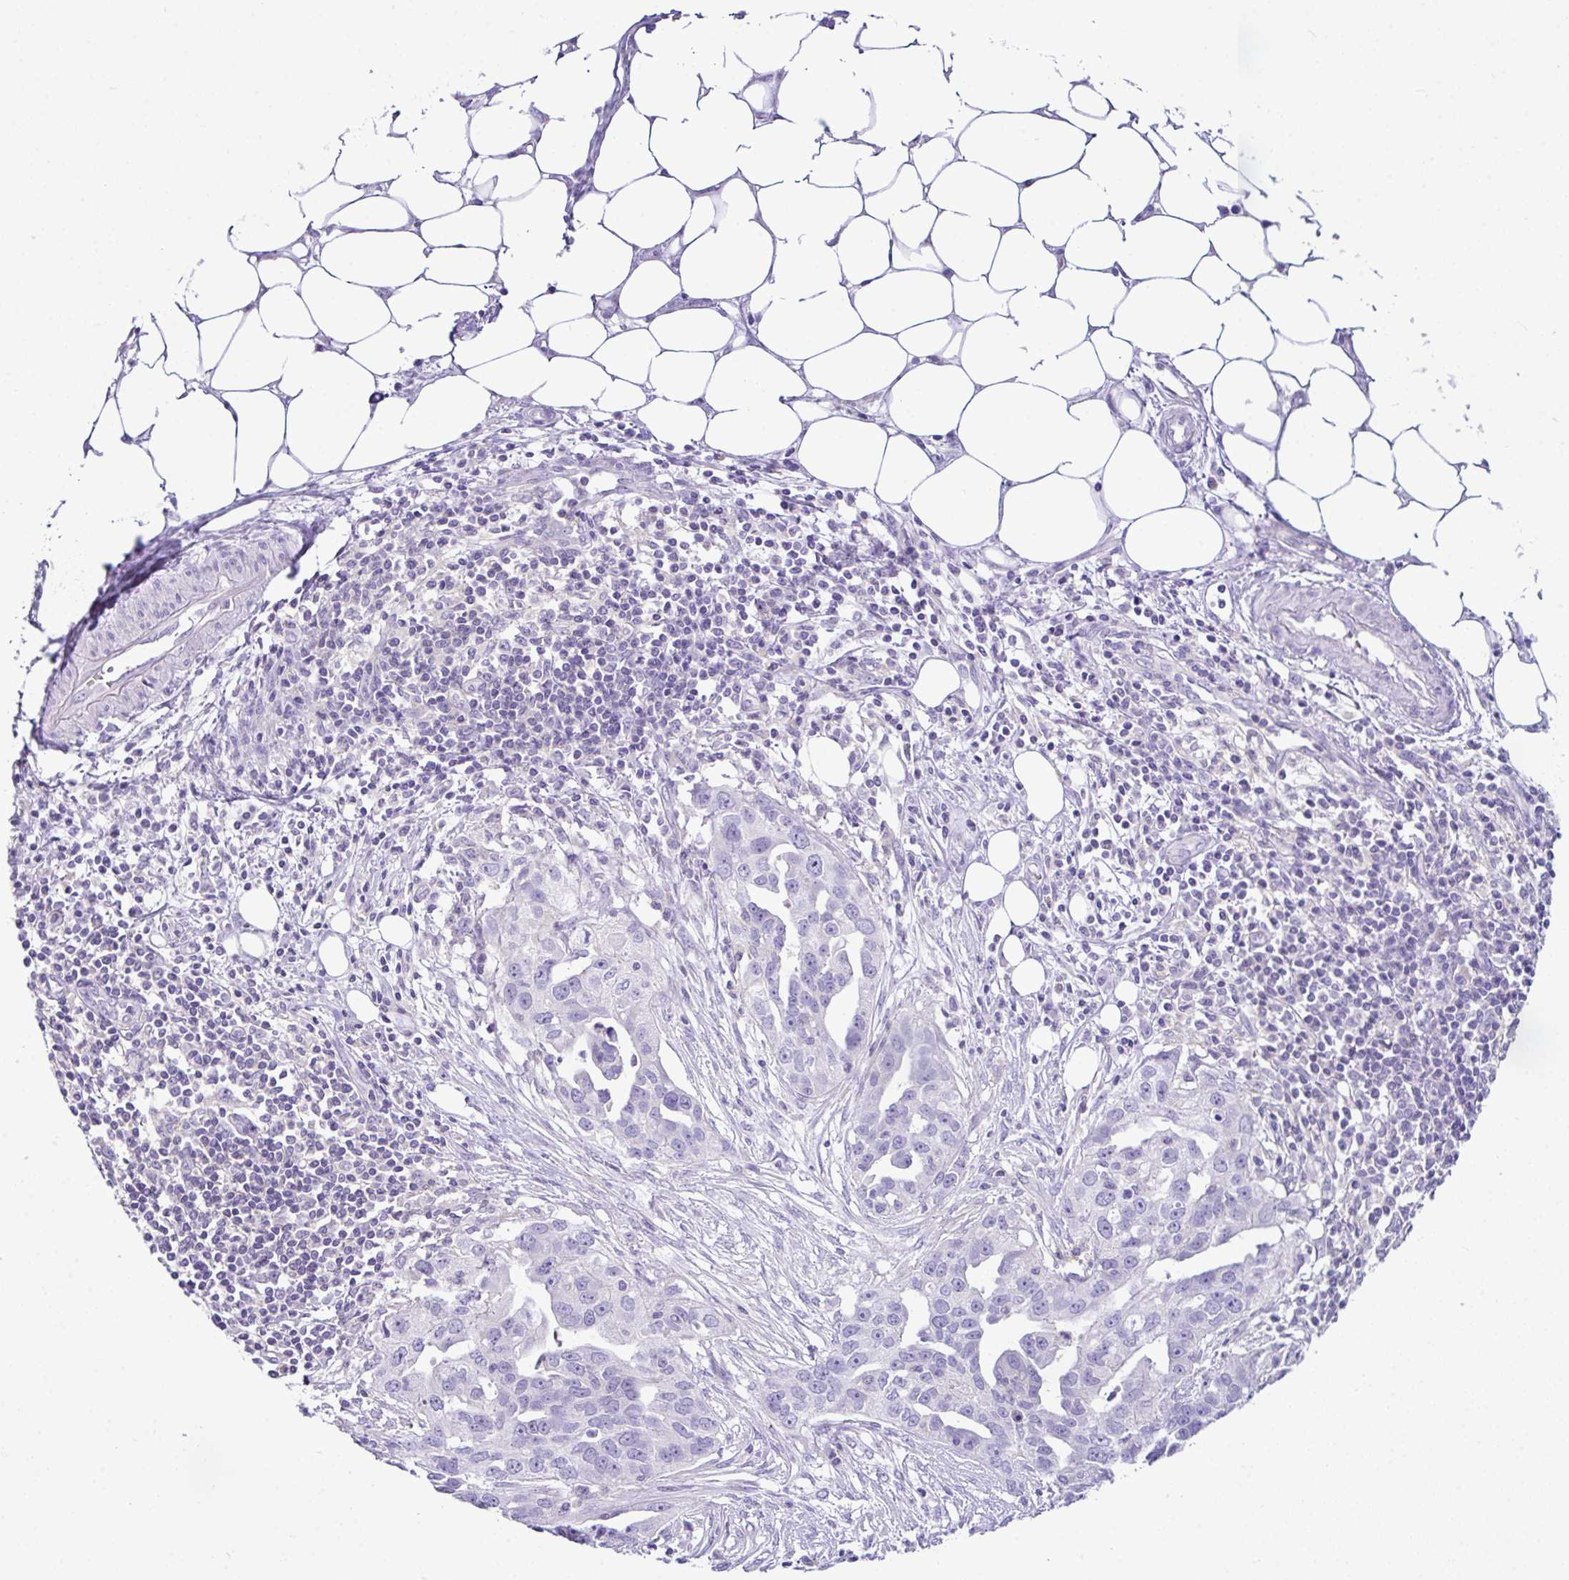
{"staining": {"intensity": "negative", "quantity": "none", "location": "none"}, "tissue": "ovarian cancer", "cell_type": "Tumor cells", "image_type": "cancer", "snomed": [{"axis": "morphology", "description": "Carcinoma, endometroid"}, {"axis": "morphology", "description": "Cystadenocarcinoma, serous, NOS"}, {"axis": "topography", "description": "Ovary"}], "caption": "A high-resolution photomicrograph shows immunohistochemistry (IHC) staining of ovarian cancer, which shows no significant expression in tumor cells. (DAB immunohistochemistry (IHC) with hematoxylin counter stain).", "gene": "D2HGDH", "patient": {"sex": "female", "age": 45}}